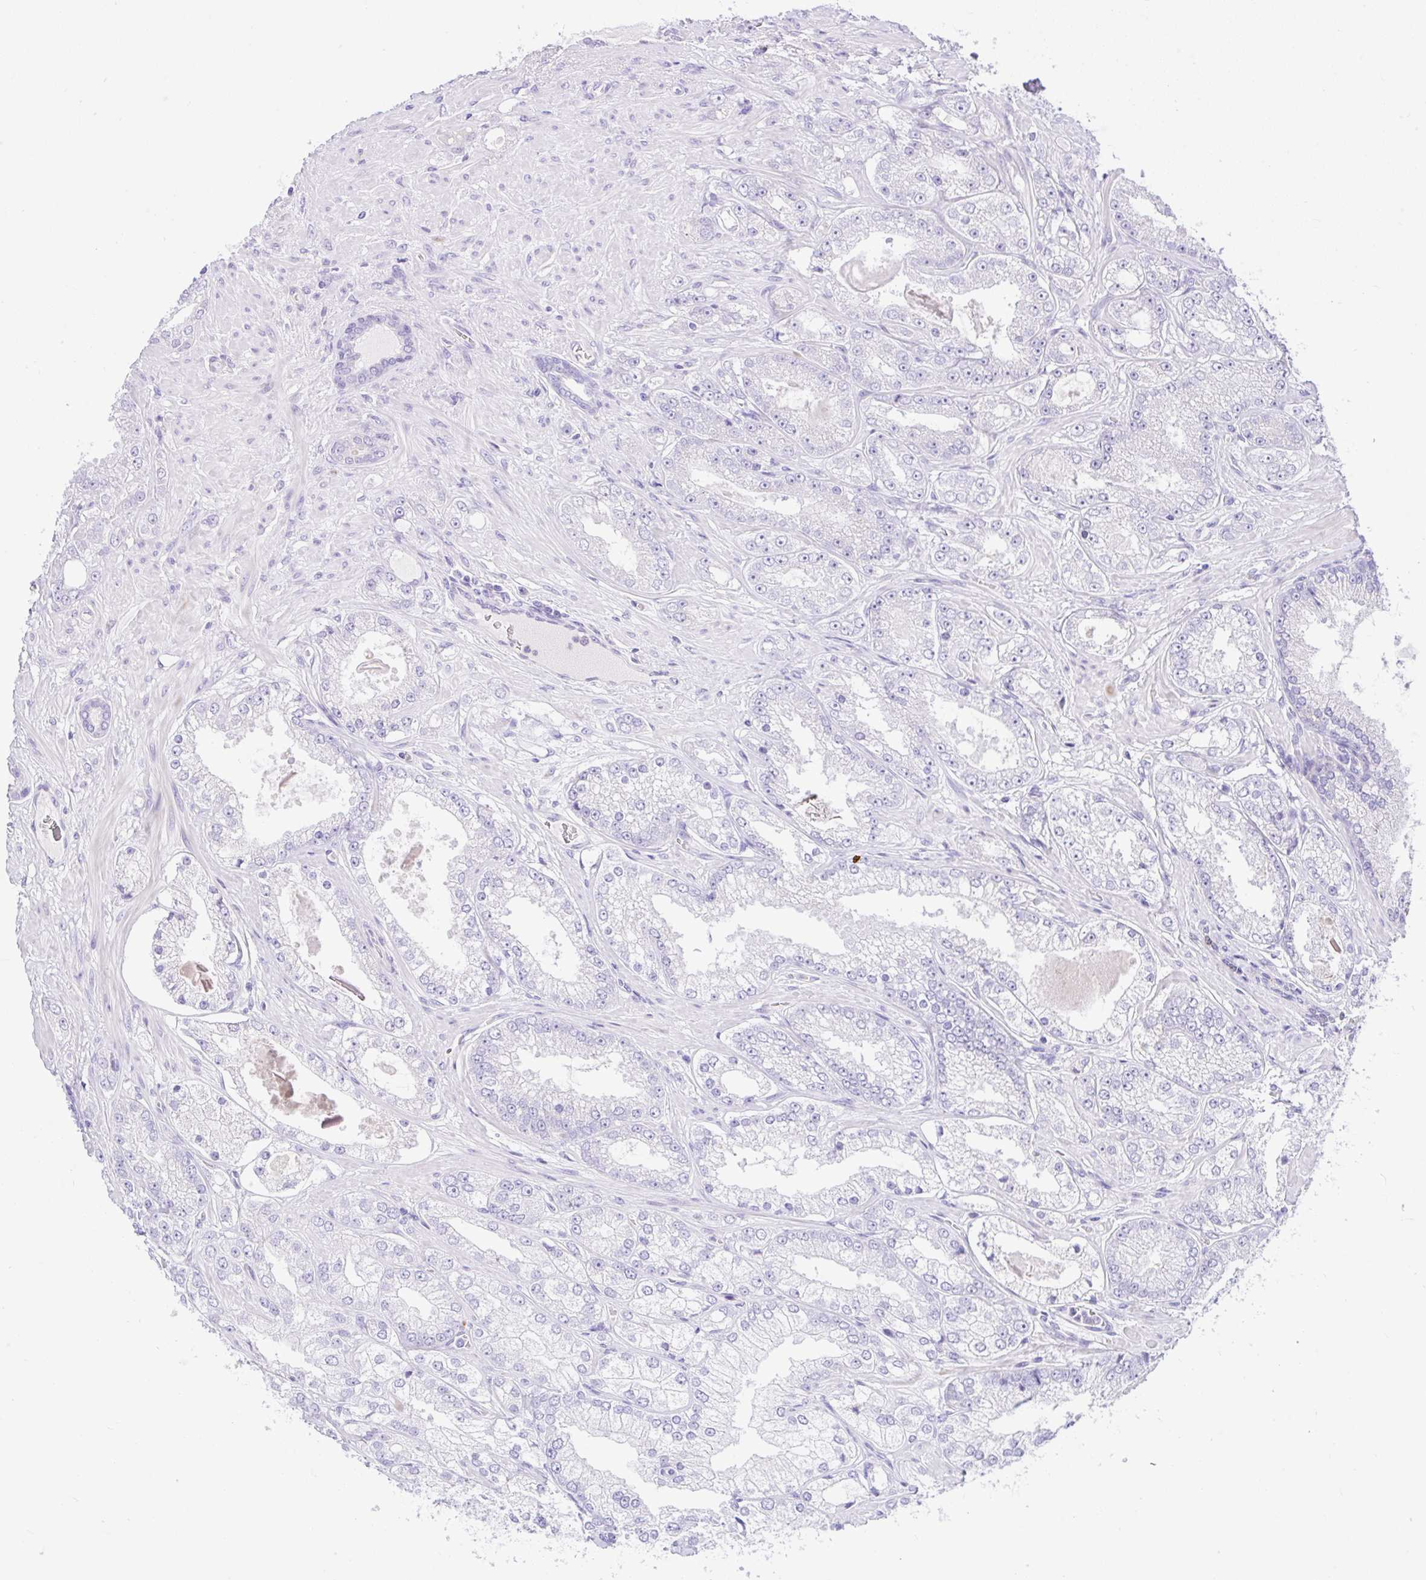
{"staining": {"intensity": "negative", "quantity": "none", "location": "none"}, "tissue": "prostate cancer", "cell_type": "Tumor cells", "image_type": "cancer", "snomed": [{"axis": "morphology", "description": "Normal tissue, NOS"}, {"axis": "morphology", "description": "Adenocarcinoma, High grade"}, {"axis": "topography", "description": "Prostate"}, {"axis": "topography", "description": "Peripheral nerve tissue"}], "caption": "Immunohistochemistry (IHC) photomicrograph of neoplastic tissue: human prostate high-grade adenocarcinoma stained with DAB shows no significant protein staining in tumor cells.", "gene": "ZNF101", "patient": {"sex": "male", "age": 68}}